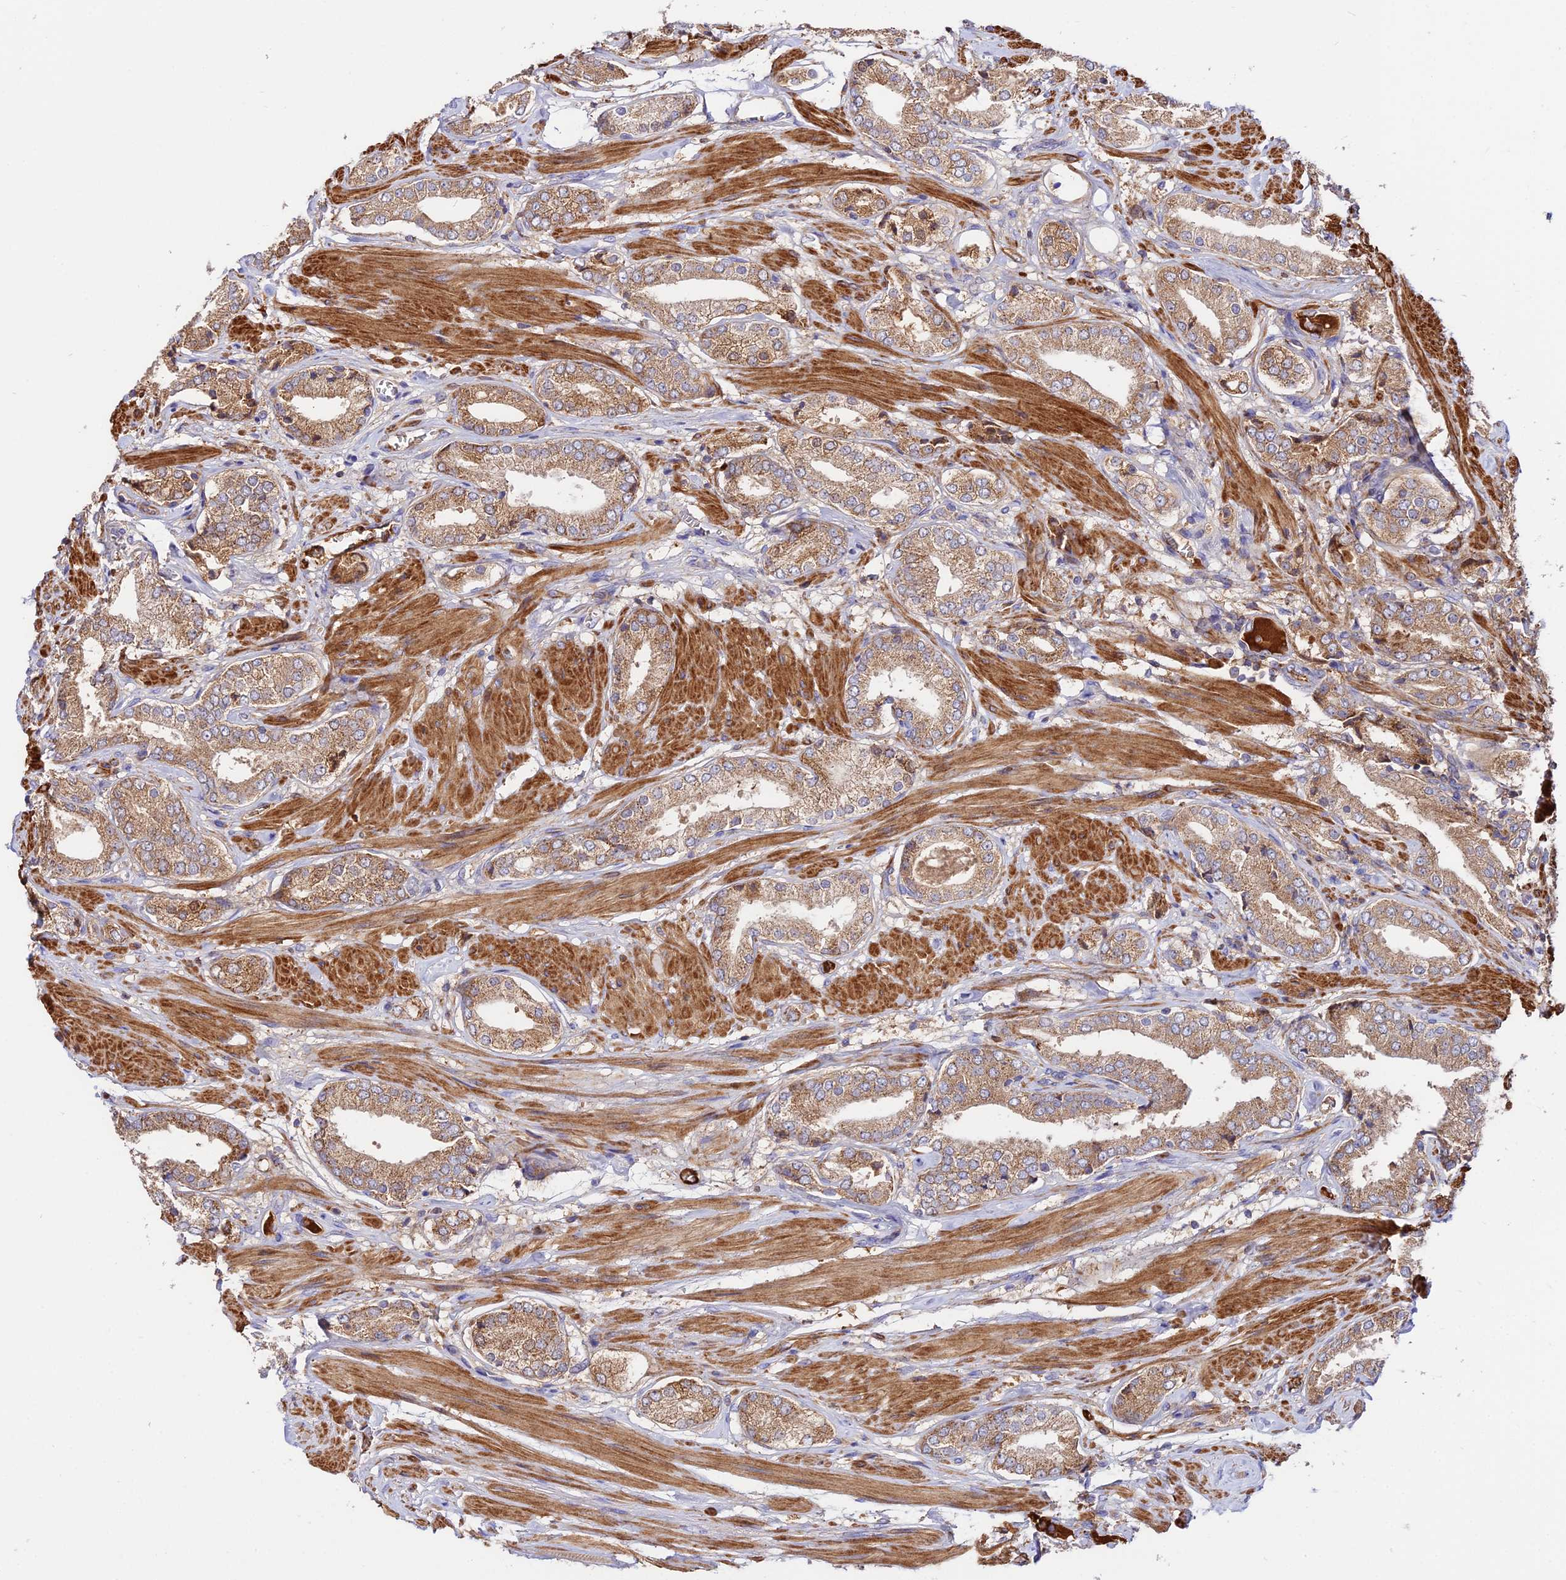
{"staining": {"intensity": "moderate", "quantity": ">75%", "location": "cytoplasmic/membranous"}, "tissue": "prostate cancer", "cell_type": "Tumor cells", "image_type": "cancer", "snomed": [{"axis": "morphology", "description": "Adenocarcinoma, High grade"}, {"axis": "topography", "description": "Prostate and seminal vesicle, NOS"}], "caption": "This image reveals immunohistochemistry staining of human prostate cancer, with medium moderate cytoplasmic/membranous positivity in about >75% of tumor cells.", "gene": "PYM1", "patient": {"sex": "male", "age": 64}}